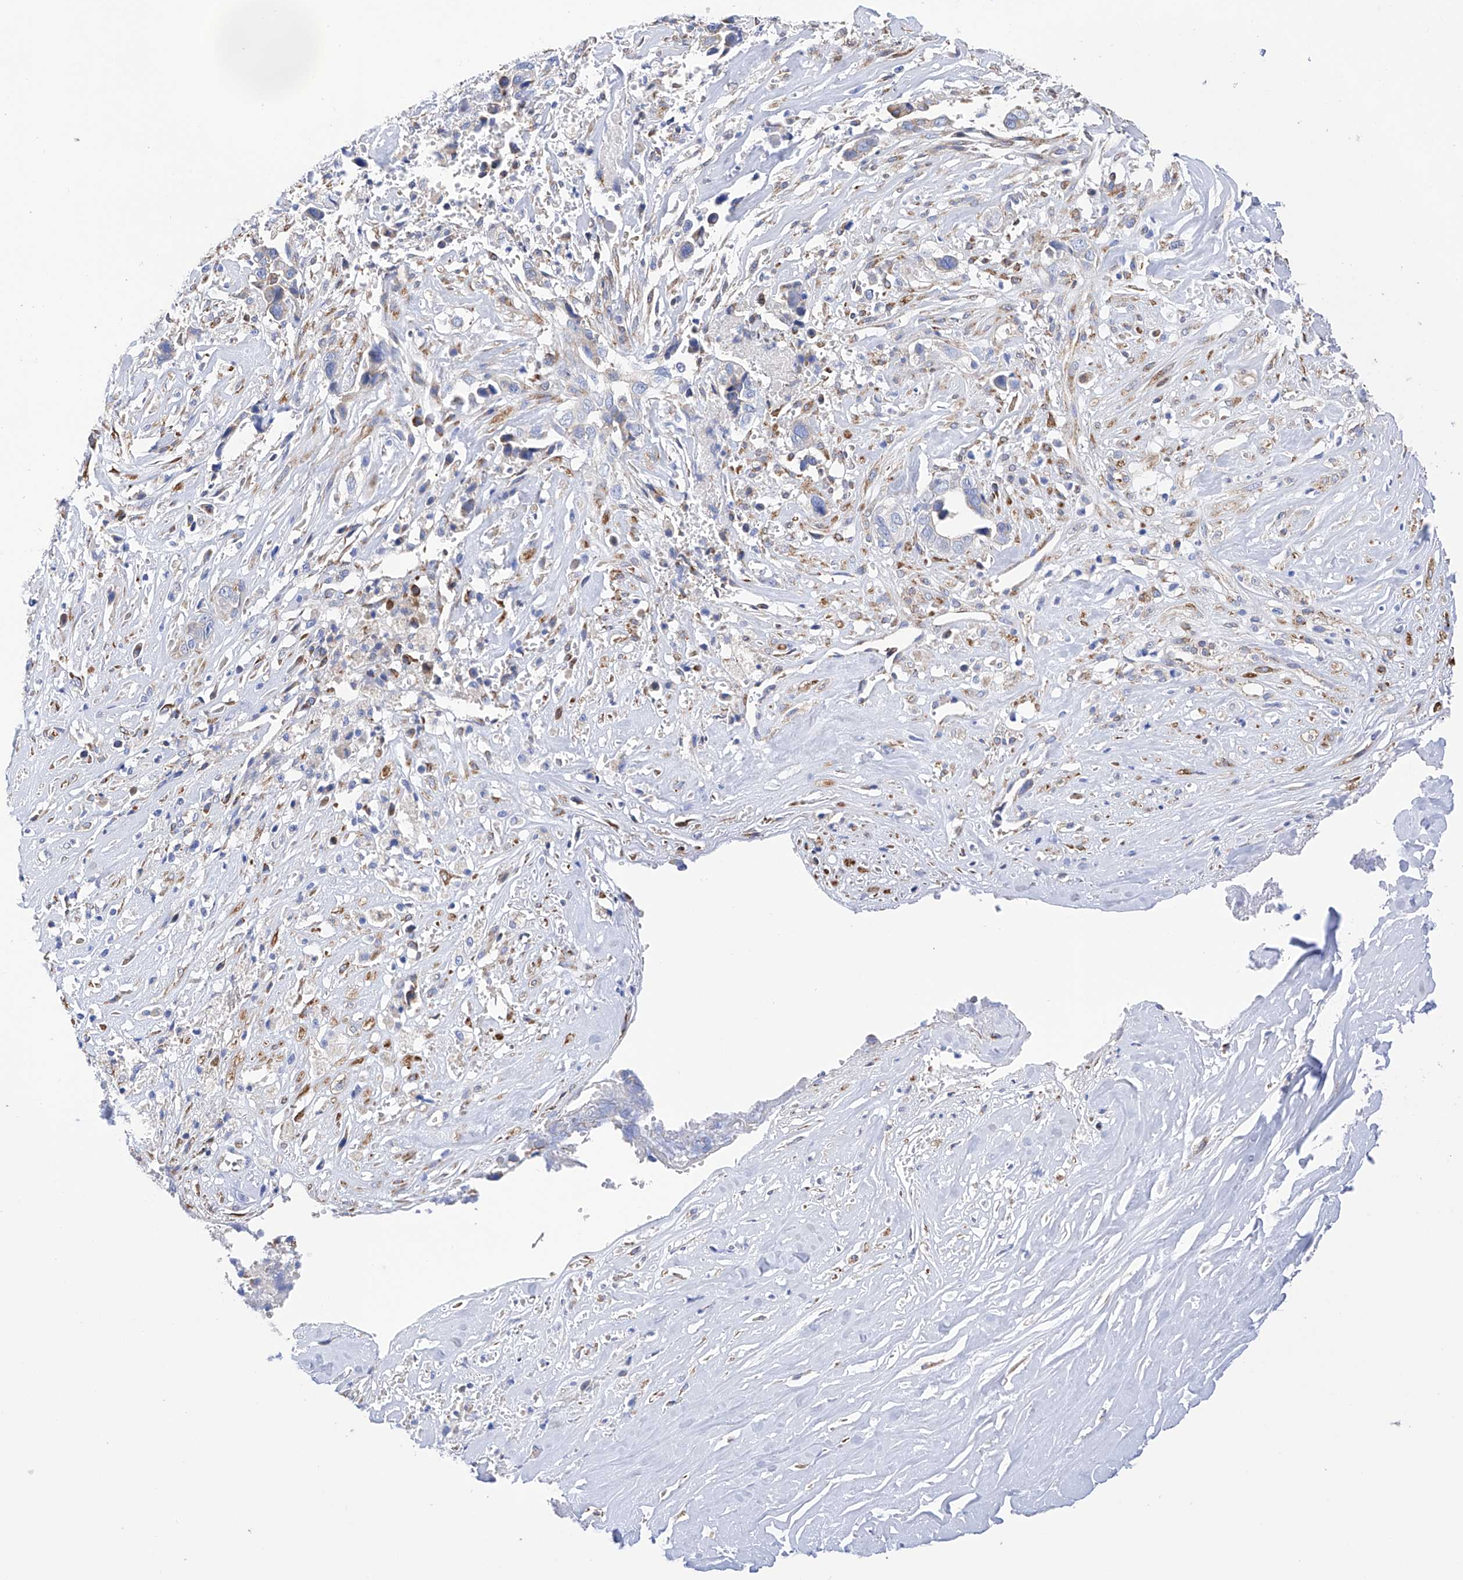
{"staining": {"intensity": "negative", "quantity": "none", "location": "none"}, "tissue": "liver cancer", "cell_type": "Tumor cells", "image_type": "cancer", "snomed": [{"axis": "morphology", "description": "Cholangiocarcinoma"}, {"axis": "topography", "description": "Liver"}], "caption": "The immunohistochemistry (IHC) photomicrograph has no significant staining in tumor cells of liver cancer tissue.", "gene": "PDIA5", "patient": {"sex": "female", "age": 79}}